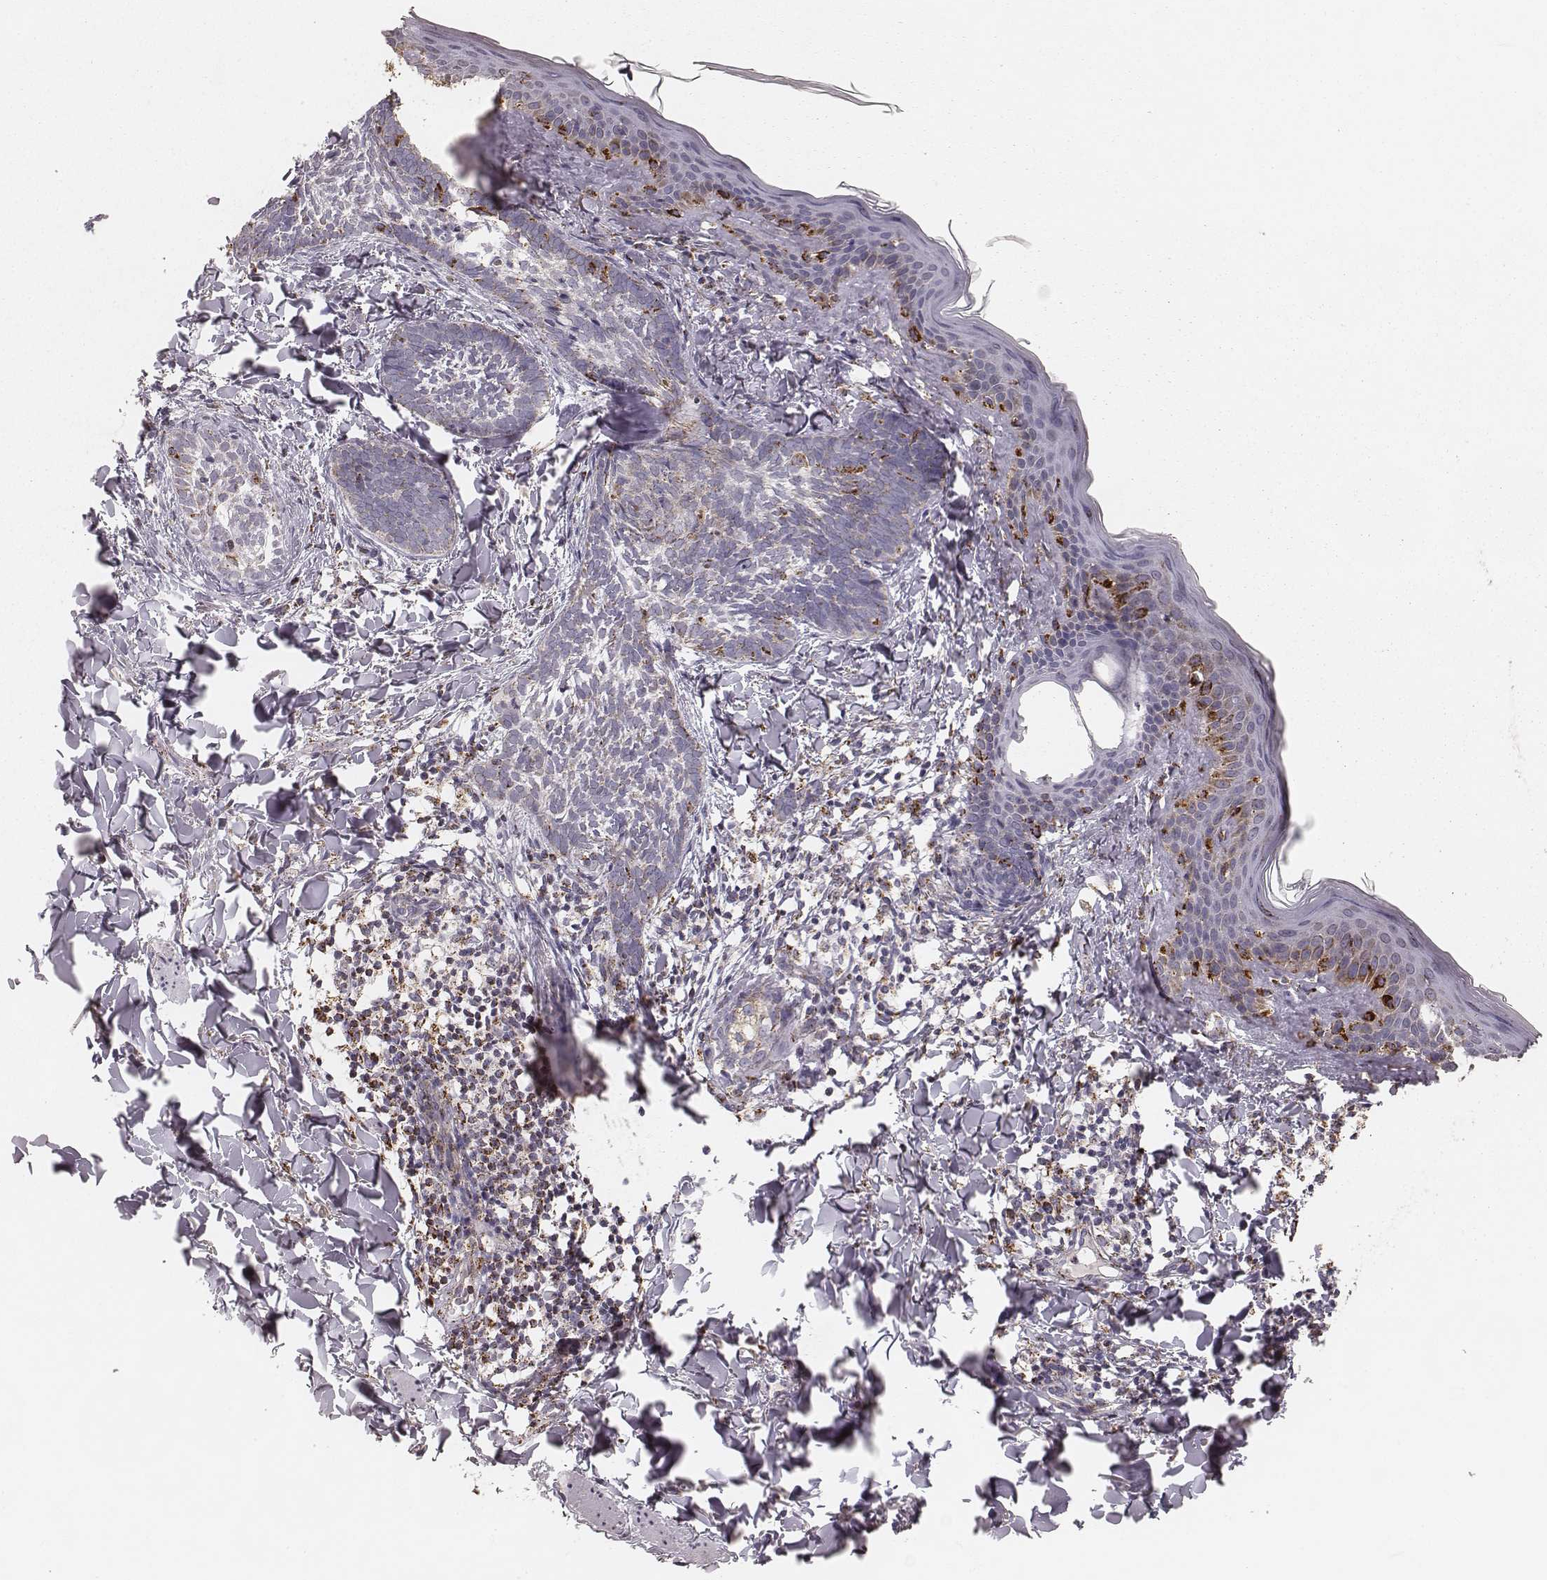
{"staining": {"intensity": "moderate", "quantity": ">75%", "location": "cytoplasmic/membranous"}, "tissue": "skin cancer", "cell_type": "Tumor cells", "image_type": "cancer", "snomed": [{"axis": "morphology", "description": "Normal tissue, NOS"}, {"axis": "morphology", "description": "Basal cell carcinoma"}, {"axis": "topography", "description": "Skin"}], "caption": "Skin cancer stained with a protein marker displays moderate staining in tumor cells.", "gene": "CS", "patient": {"sex": "male", "age": 46}}